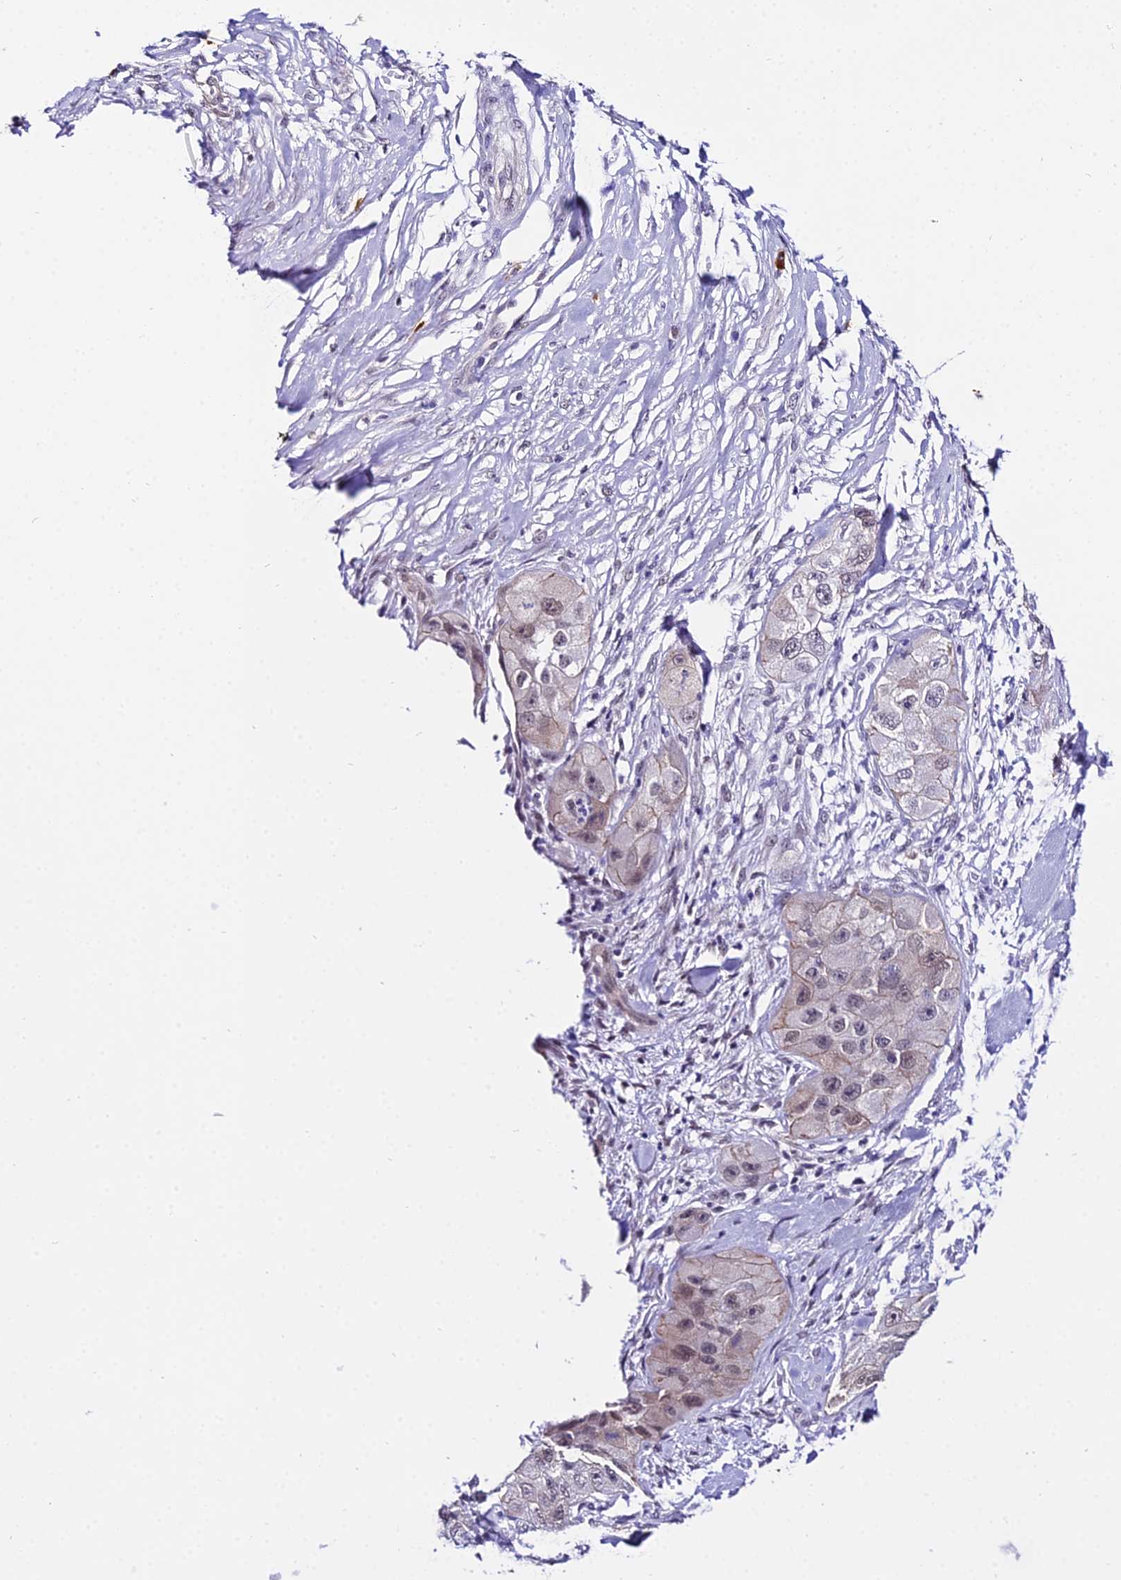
{"staining": {"intensity": "weak", "quantity": "<25%", "location": "nuclear"}, "tissue": "skin cancer", "cell_type": "Tumor cells", "image_type": "cancer", "snomed": [{"axis": "morphology", "description": "Squamous cell carcinoma, NOS"}, {"axis": "topography", "description": "Skin"}, {"axis": "topography", "description": "Subcutis"}], "caption": "A micrograph of human skin cancer (squamous cell carcinoma) is negative for staining in tumor cells.", "gene": "POLR2I", "patient": {"sex": "male", "age": 73}}